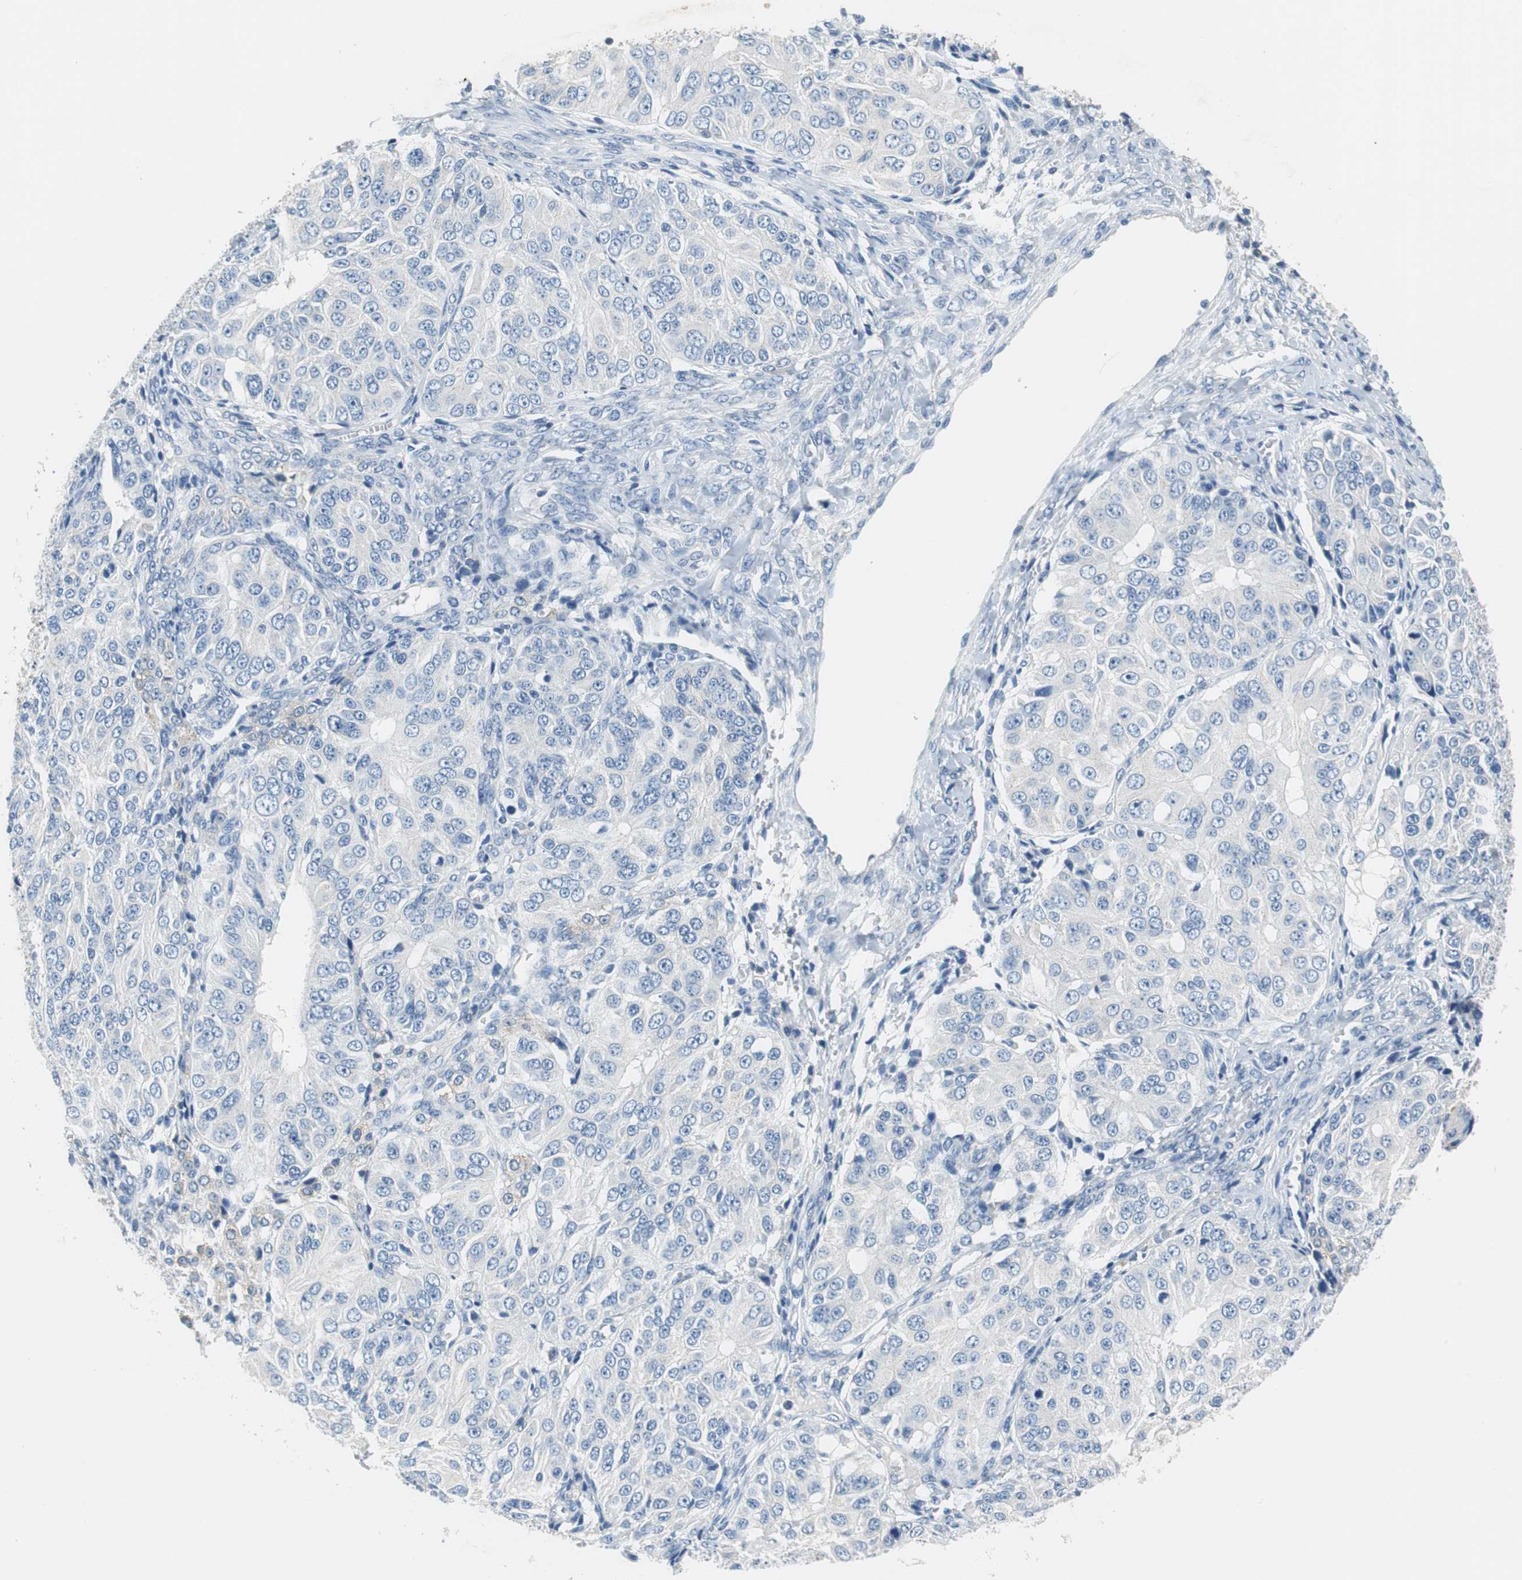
{"staining": {"intensity": "negative", "quantity": "none", "location": "none"}, "tissue": "ovarian cancer", "cell_type": "Tumor cells", "image_type": "cancer", "snomed": [{"axis": "morphology", "description": "Carcinoma, endometroid"}, {"axis": "topography", "description": "Ovary"}], "caption": "Endometroid carcinoma (ovarian) was stained to show a protein in brown. There is no significant expression in tumor cells.", "gene": "TEX264", "patient": {"sex": "female", "age": 51}}